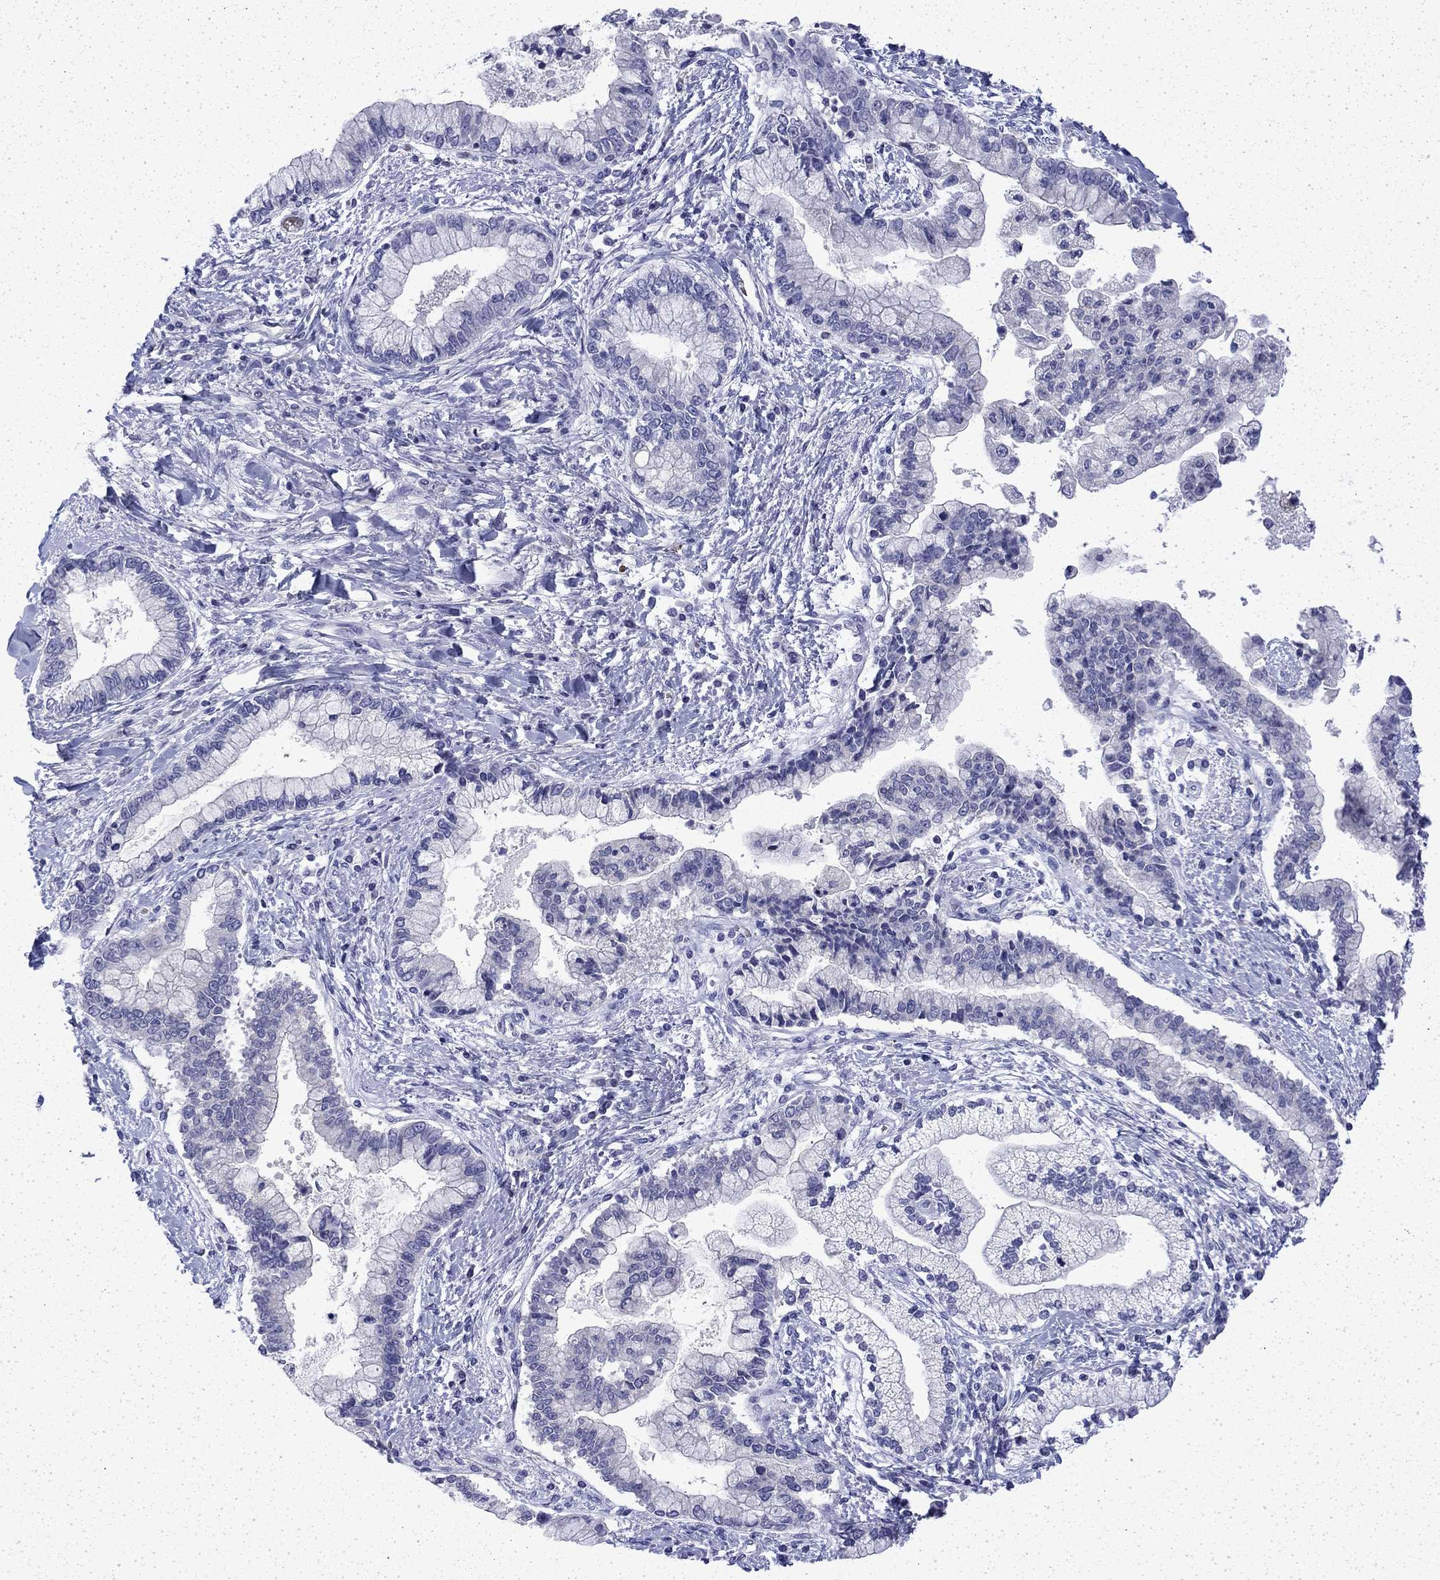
{"staining": {"intensity": "negative", "quantity": "none", "location": "none"}, "tissue": "liver cancer", "cell_type": "Tumor cells", "image_type": "cancer", "snomed": [{"axis": "morphology", "description": "Cholangiocarcinoma"}, {"axis": "topography", "description": "Liver"}], "caption": "Immunohistochemistry of liver cholangiocarcinoma exhibits no expression in tumor cells.", "gene": "ENPP6", "patient": {"sex": "male", "age": 50}}